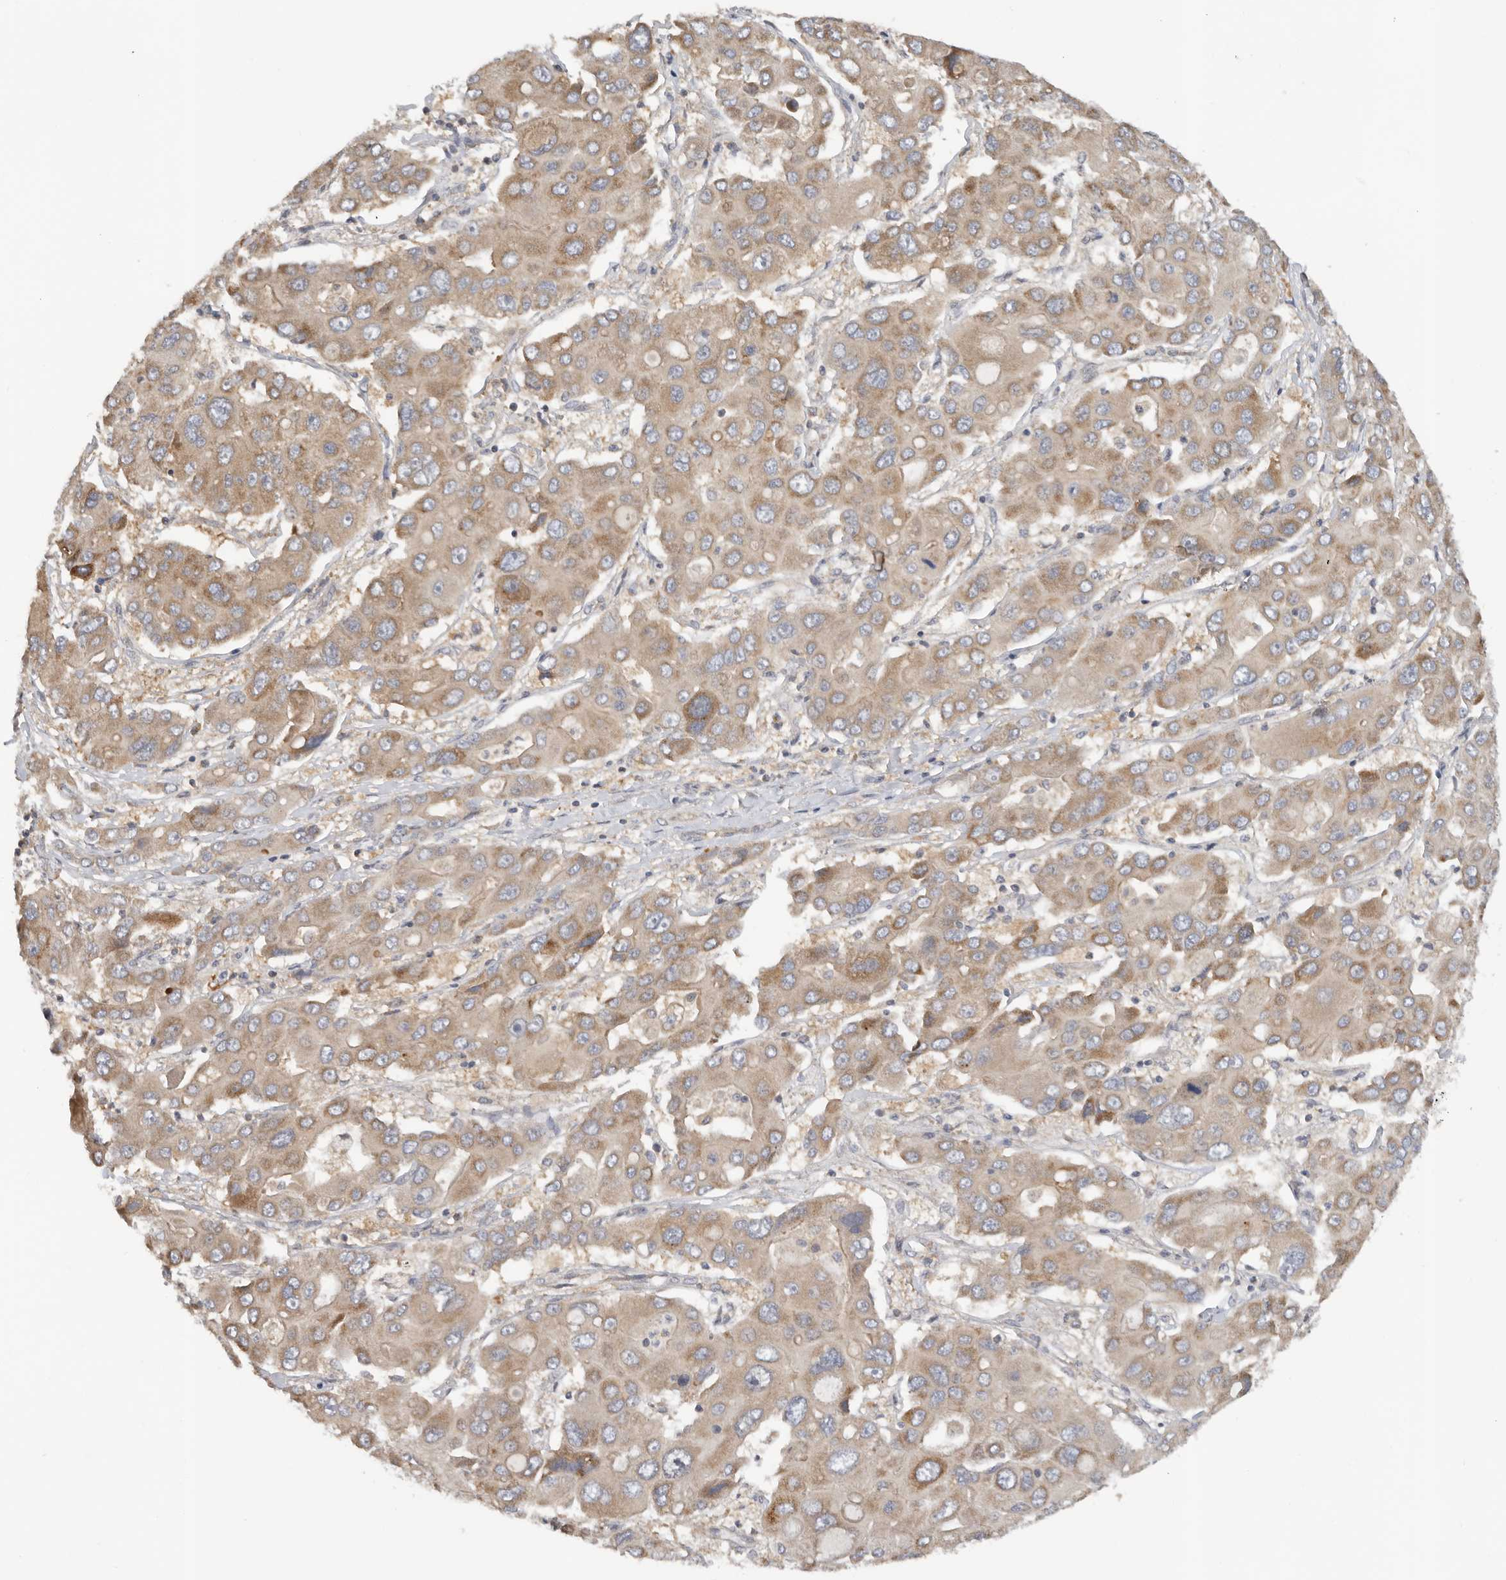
{"staining": {"intensity": "moderate", "quantity": "25%-75%", "location": "cytoplasmic/membranous"}, "tissue": "liver cancer", "cell_type": "Tumor cells", "image_type": "cancer", "snomed": [{"axis": "morphology", "description": "Cholangiocarcinoma"}, {"axis": "topography", "description": "Liver"}], "caption": "IHC micrograph of human liver cholangiocarcinoma stained for a protein (brown), which demonstrates medium levels of moderate cytoplasmic/membranous staining in about 25%-75% of tumor cells.", "gene": "PPP1R42", "patient": {"sex": "male", "age": 67}}